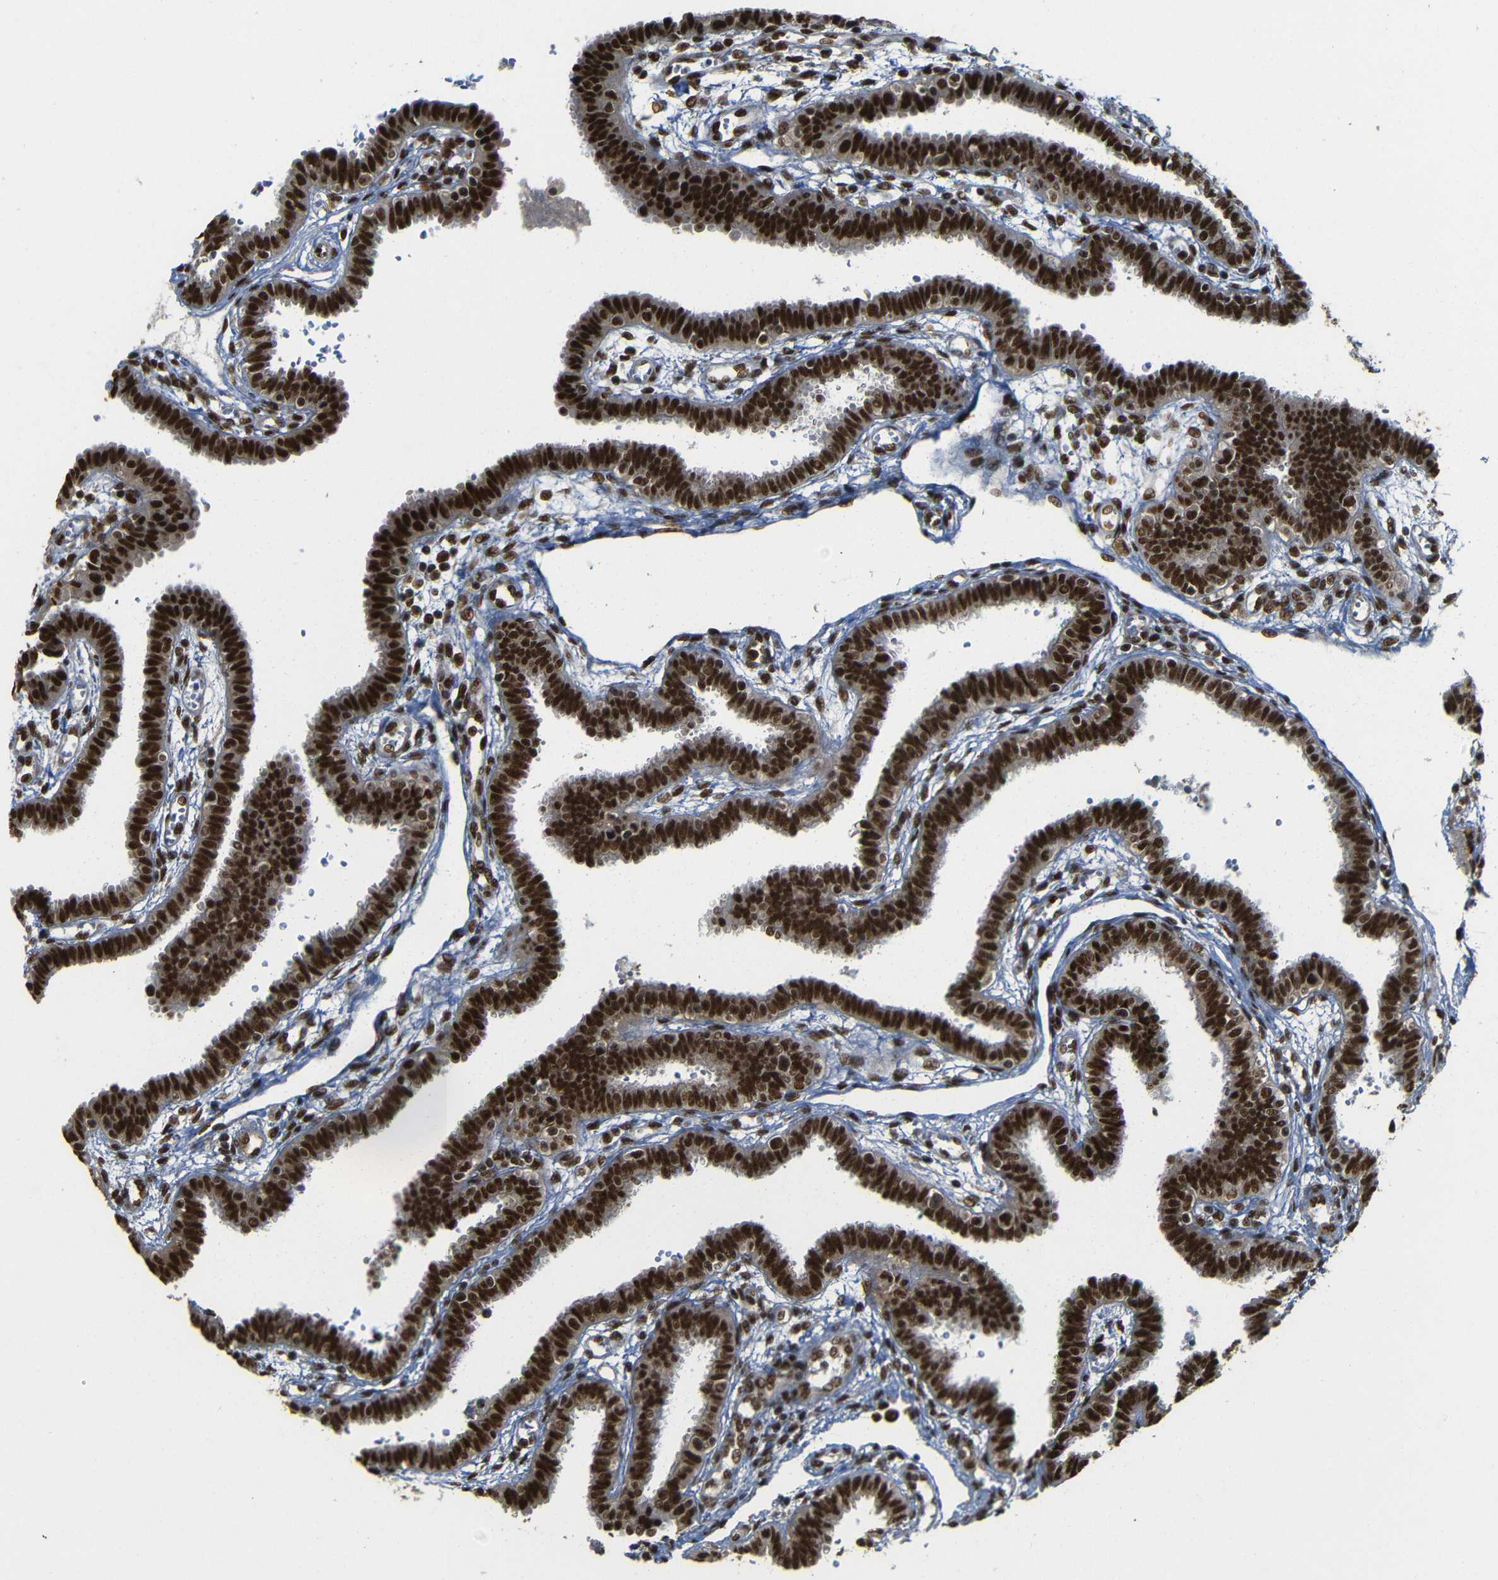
{"staining": {"intensity": "strong", "quantity": ">75%", "location": "nuclear"}, "tissue": "fallopian tube", "cell_type": "Glandular cells", "image_type": "normal", "snomed": [{"axis": "morphology", "description": "Normal tissue, NOS"}, {"axis": "topography", "description": "Fallopian tube"}], "caption": "Glandular cells display strong nuclear staining in approximately >75% of cells in unremarkable fallopian tube.", "gene": "TCF7L2", "patient": {"sex": "female", "age": 32}}